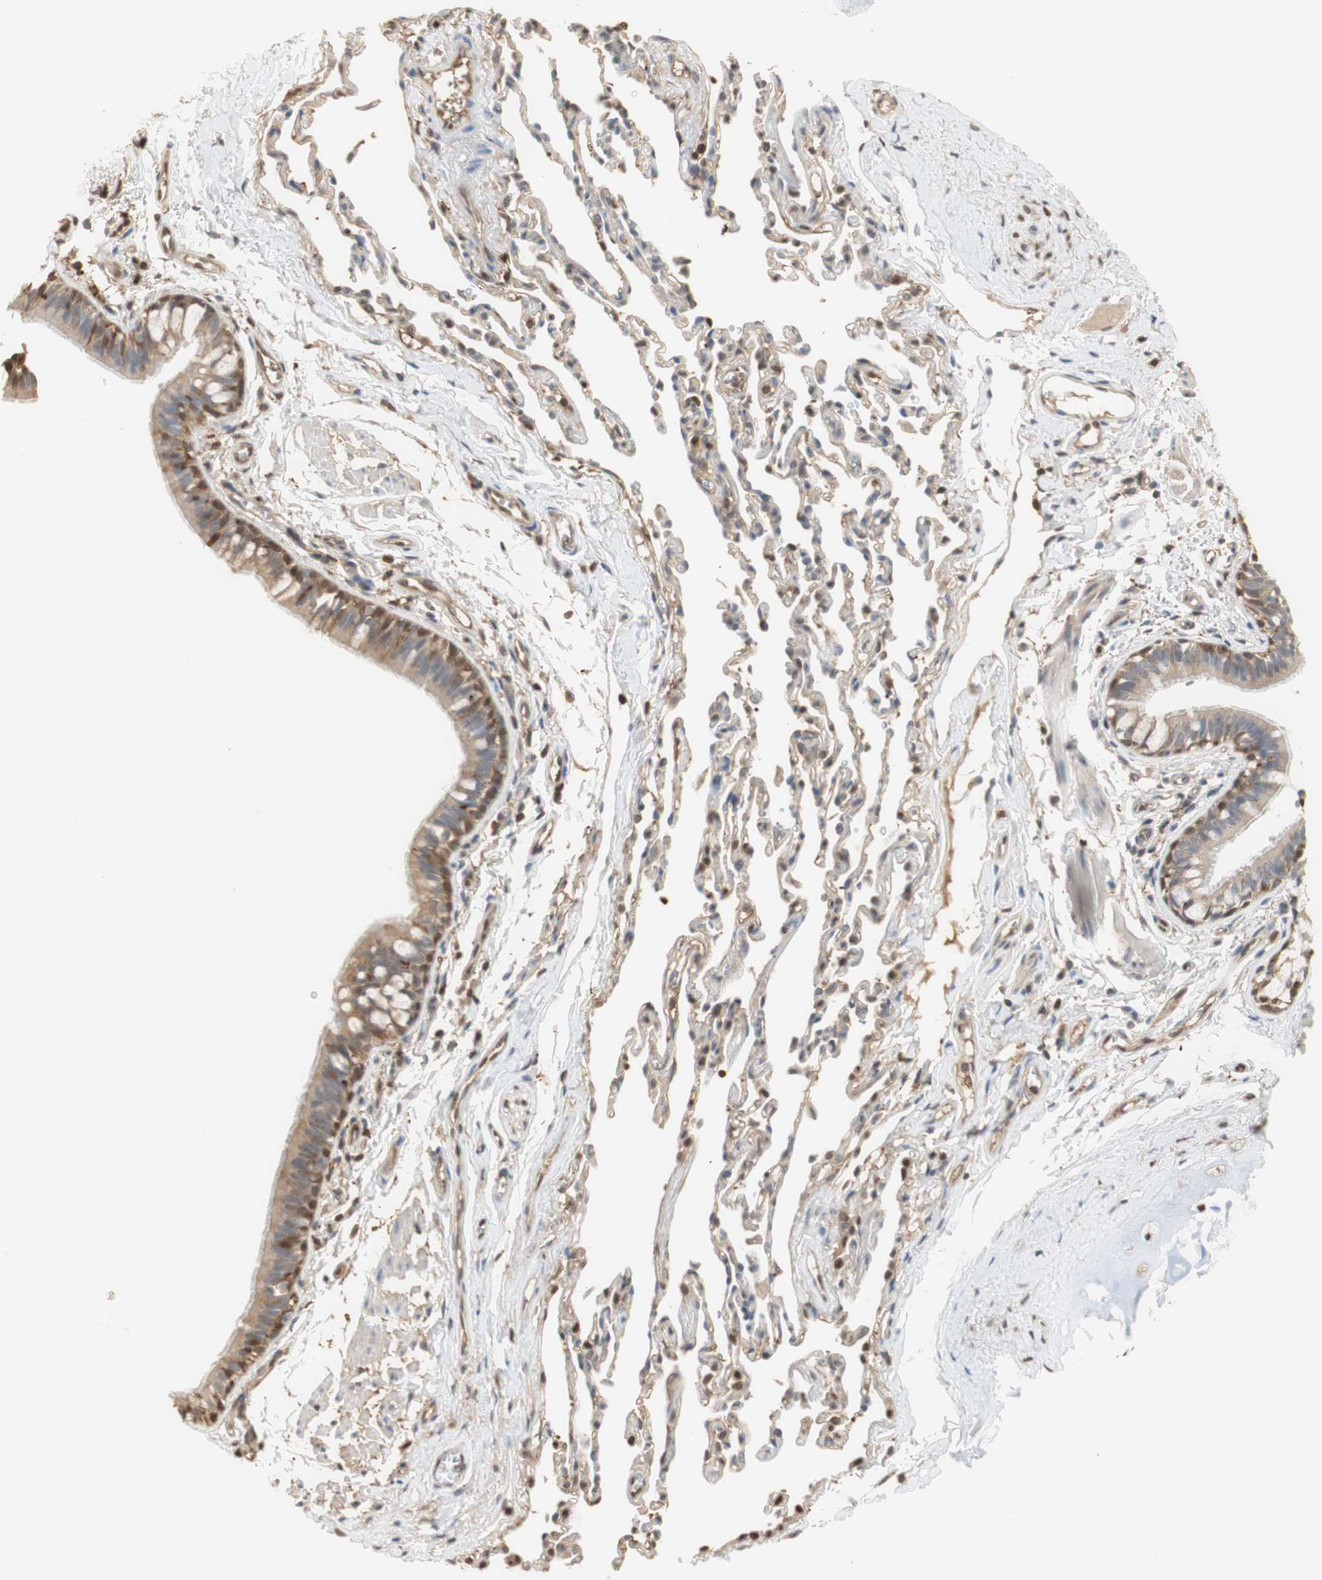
{"staining": {"intensity": "moderate", "quantity": ">75%", "location": "cytoplasmic/membranous,nuclear"}, "tissue": "bronchus", "cell_type": "Respiratory epithelial cells", "image_type": "normal", "snomed": [{"axis": "morphology", "description": "Normal tissue, NOS"}, {"axis": "topography", "description": "Bronchus"}, {"axis": "topography", "description": "Lung"}], "caption": "Immunohistochemistry histopathology image of unremarkable bronchus: bronchus stained using immunohistochemistry demonstrates medium levels of moderate protein expression localized specifically in the cytoplasmic/membranous,nuclear of respiratory epithelial cells, appearing as a cytoplasmic/membranous,nuclear brown color.", "gene": "NAP1L4", "patient": {"sex": "male", "age": 64}}